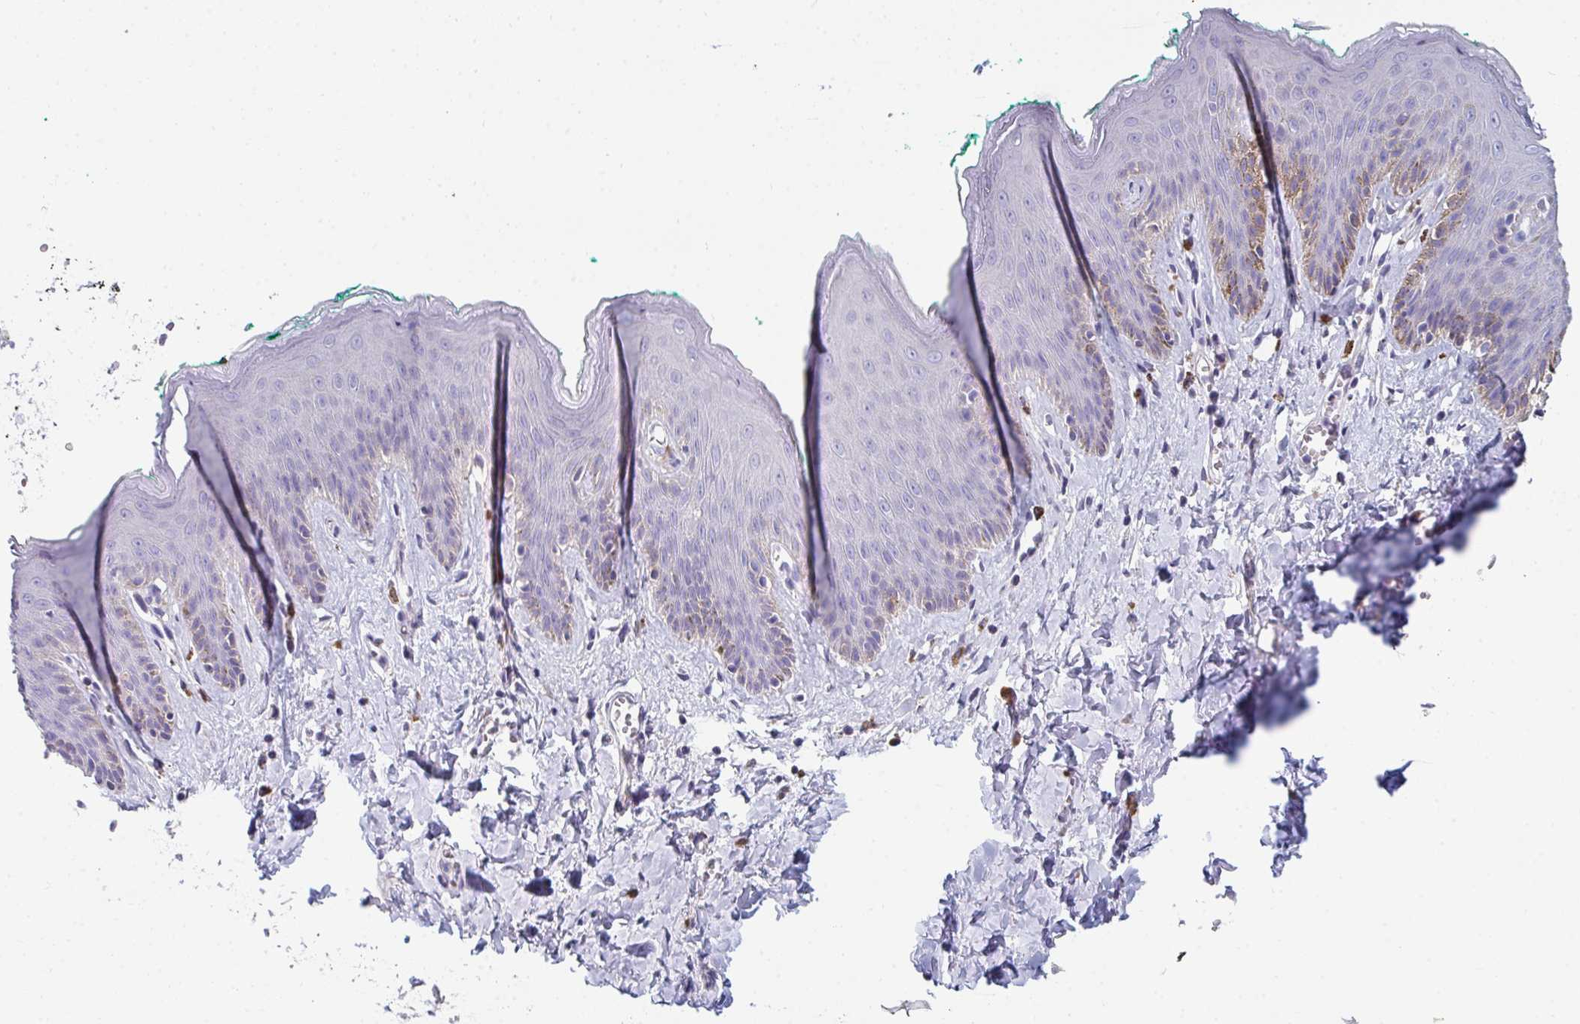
{"staining": {"intensity": "moderate", "quantity": "<25%", "location": "cytoplasmic/membranous"}, "tissue": "skin", "cell_type": "Epidermal cells", "image_type": "normal", "snomed": [{"axis": "morphology", "description": "Normal tissue, NOS"}, {"axis": "topography", "description": "Vulva"}, {"axis": "topography", "description": "Peripheral nerve tissue"}], "caption": "Protein expression analysis of unremarkable skin demonstrates moderate cytoplasmic/membranous expression in approximately <25% of epidermal cells.", "gene": "EIF1AD", "patient": {"sex": "female", "age": 66}}